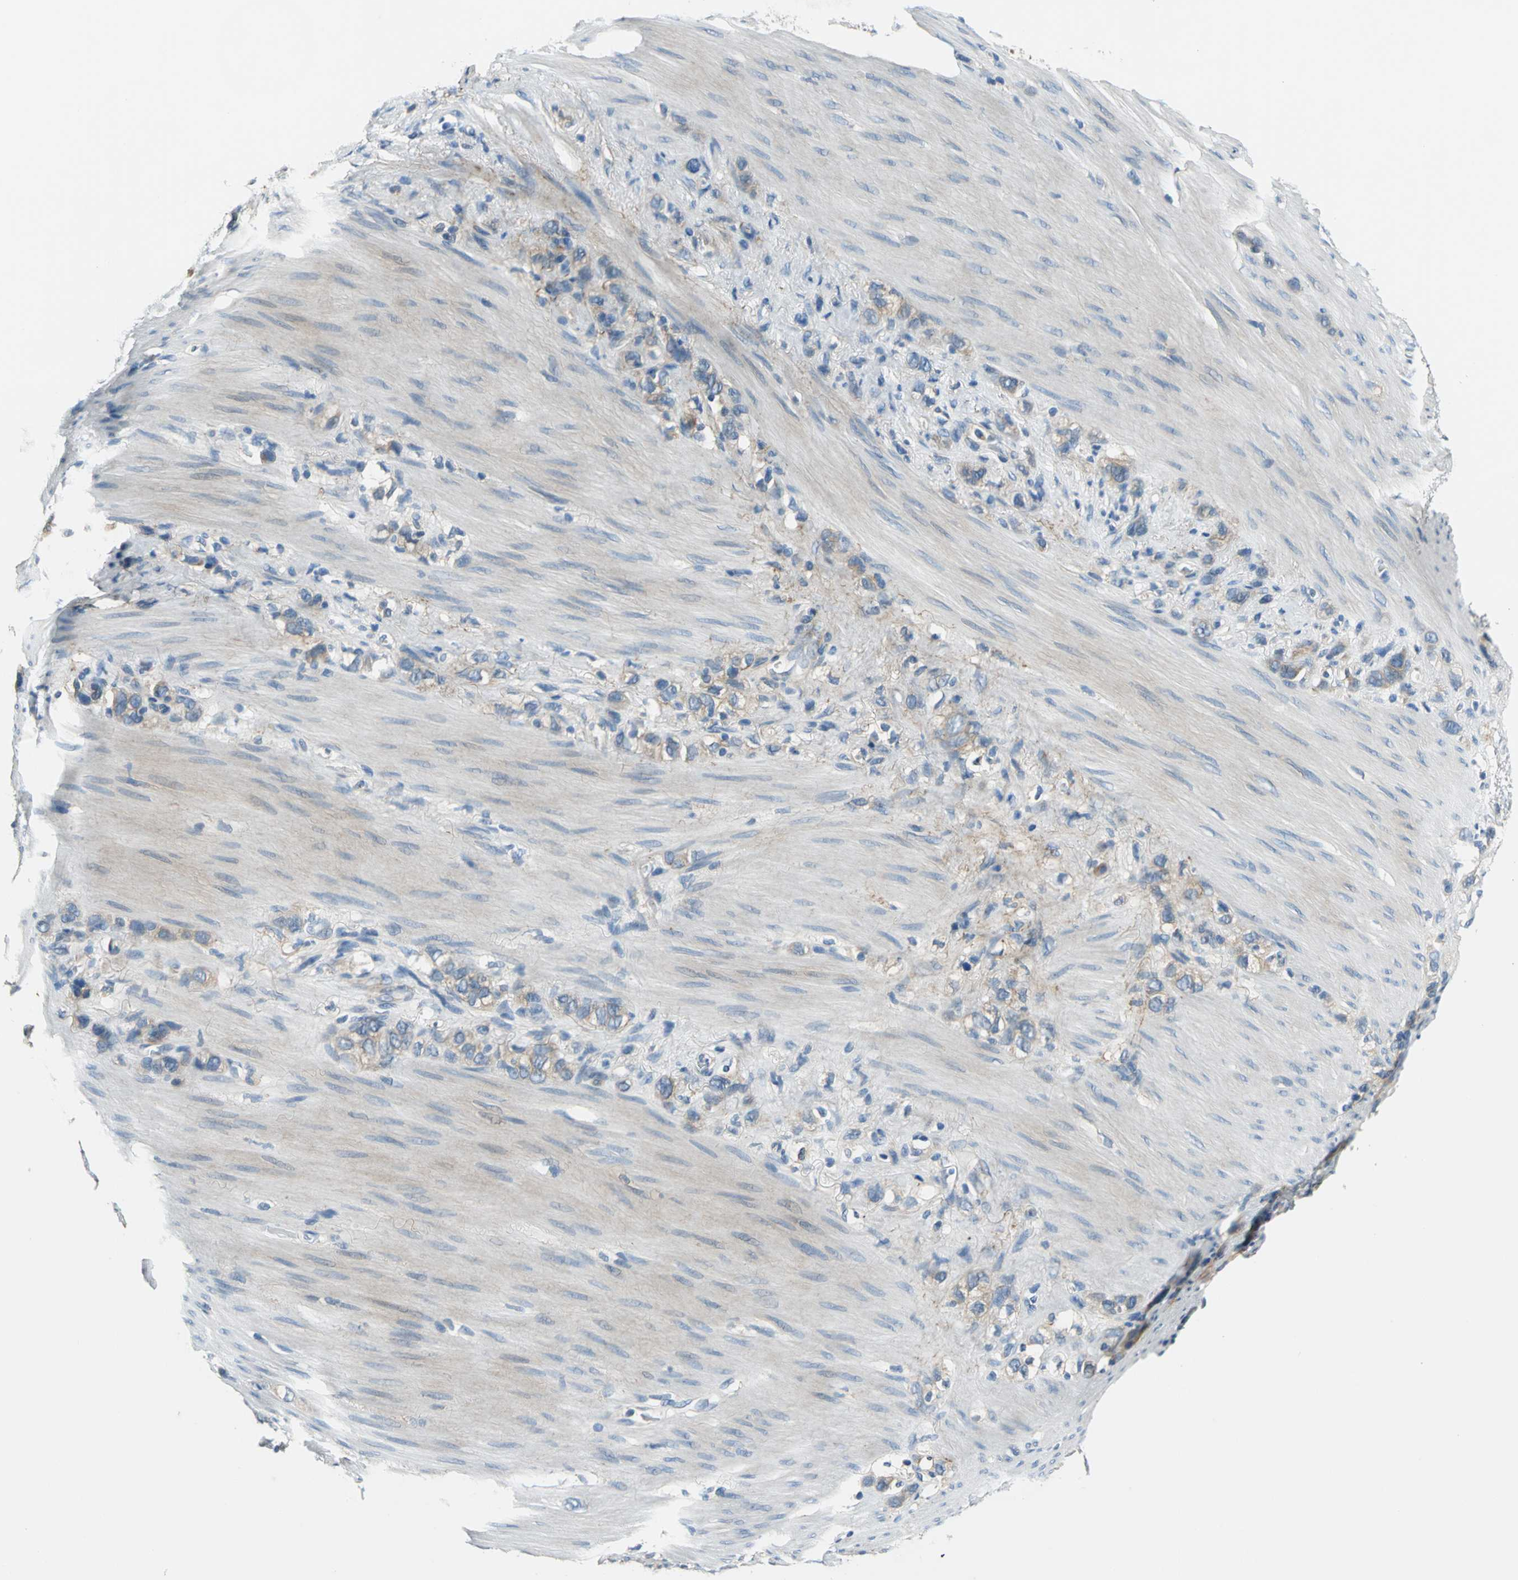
{"staining": {"intensity": "weak", "quantity": "25%-75%", "location": "cytoplasmic/membranous"}, "tissue": "stomach cancer", "cell_type": "Tumor cells", "image_type": "cancer", "snomed": [{"axis": "morphology", "description": "Normal tissue, NOS"}, {"axis": "morphology", "description": "Adenocarcinoma, NOS"}, {"axis": "morphology", "description": "Adenocarcinoma, High grade"}, {"axis": "topography", "description": "Stomach, upper"}, {"axis": "topography", "description": "Stomach"}], "caption": "The photomicrograph exhibits a brown stain indicating the presence of a protein in the cytoplasmic/membranous of tumor cells in stomach adenocarcinoma (high-grade).", "gene": "SLC16A7", "patient": {"sex": "female", "age": 65}}